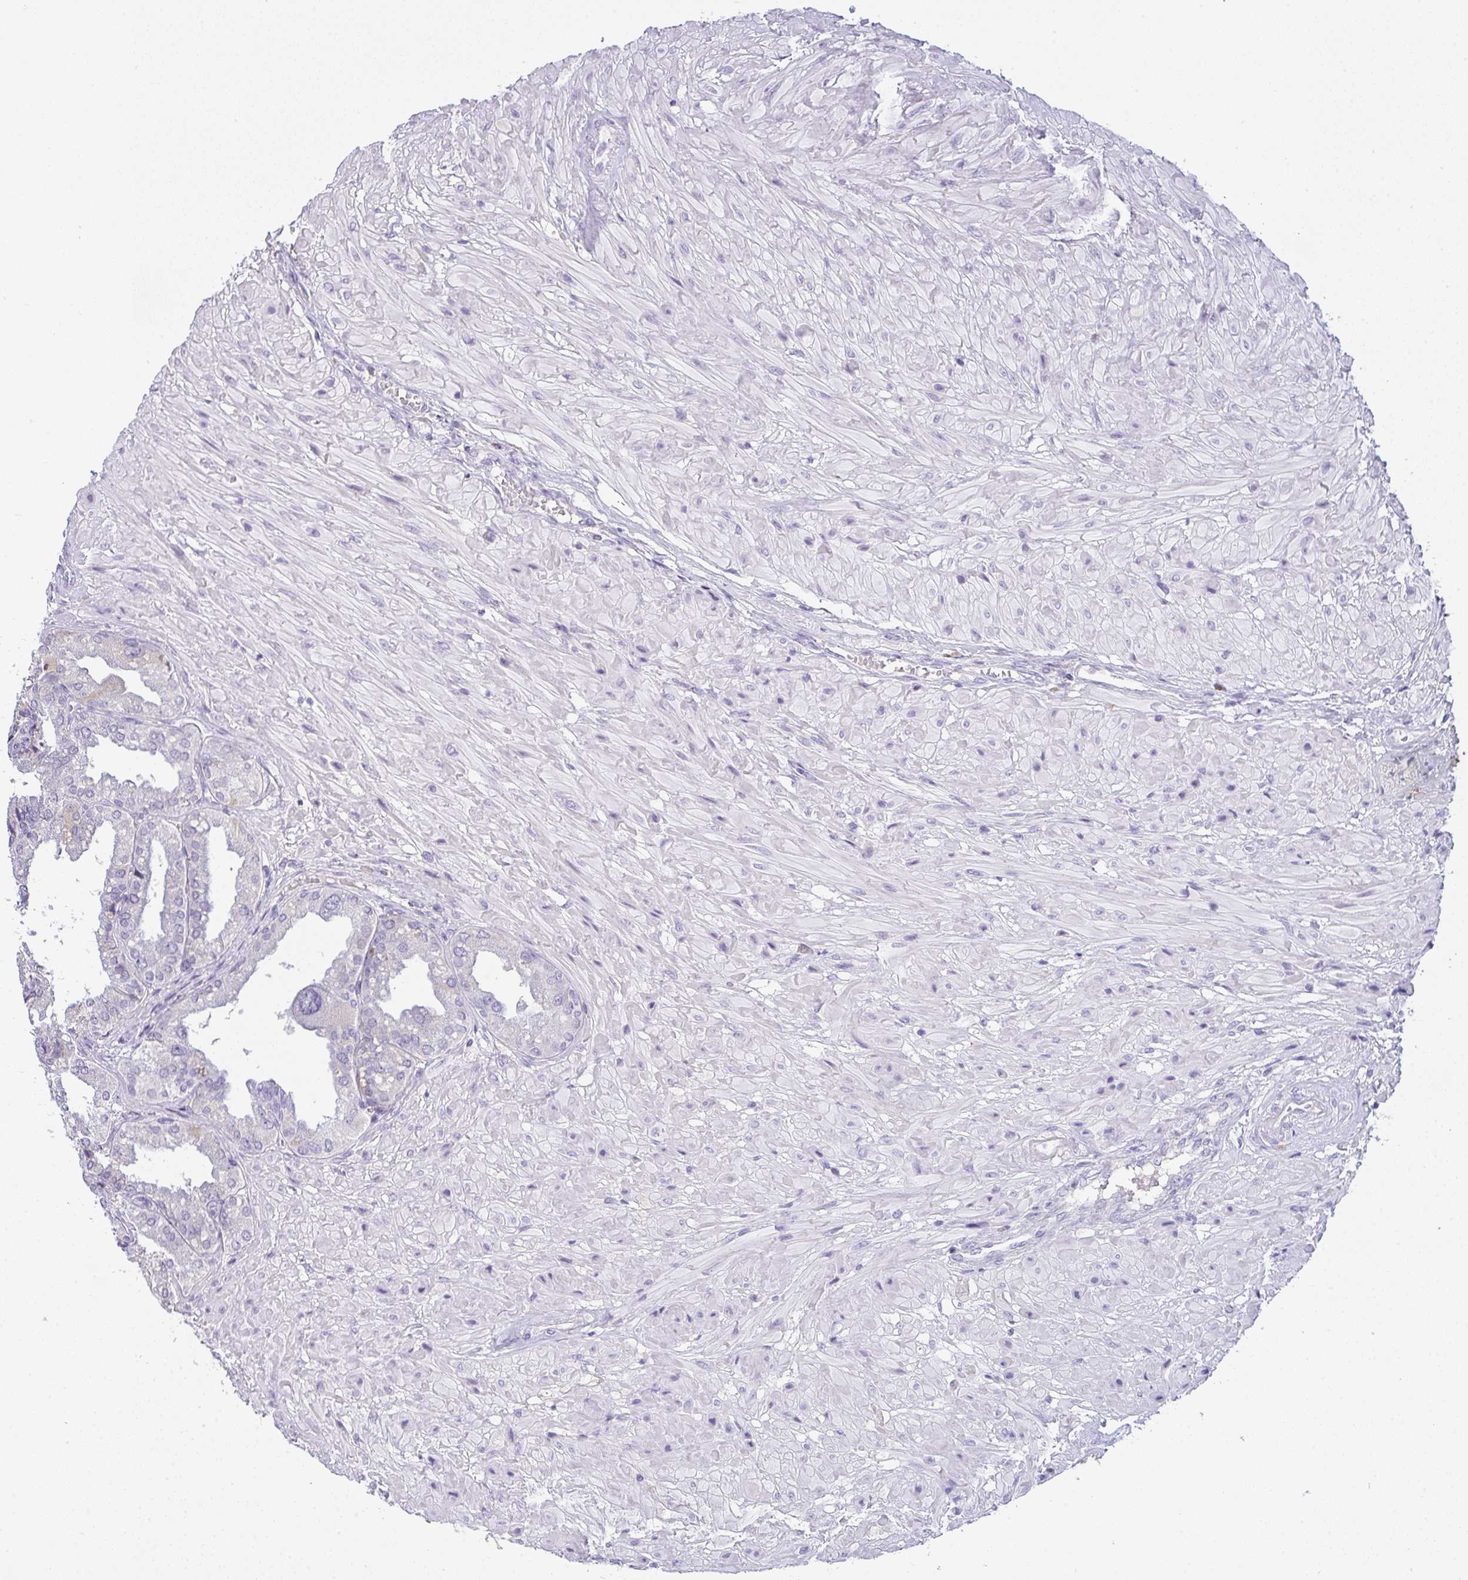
{"staining": {"intensity": "weak", "quantity": "<25%", "location": "cytoplasmic/membranous"}, "tissue": "seminal vesicle", "cell_type": "Glandular cells", "image_type": "normal", "snomed": [{"axis": "morphology", "description": "Normal tissue, NOS"}, {"axis": "topography", "description": "Seminal veicle"}], "caption": "Immunohistochemistry (IHC) of normal seminal vesicle demonstrates no positivity in glandular cells.", "gene": "COX7B", "patient": {"sex": "male", "age": 55}}